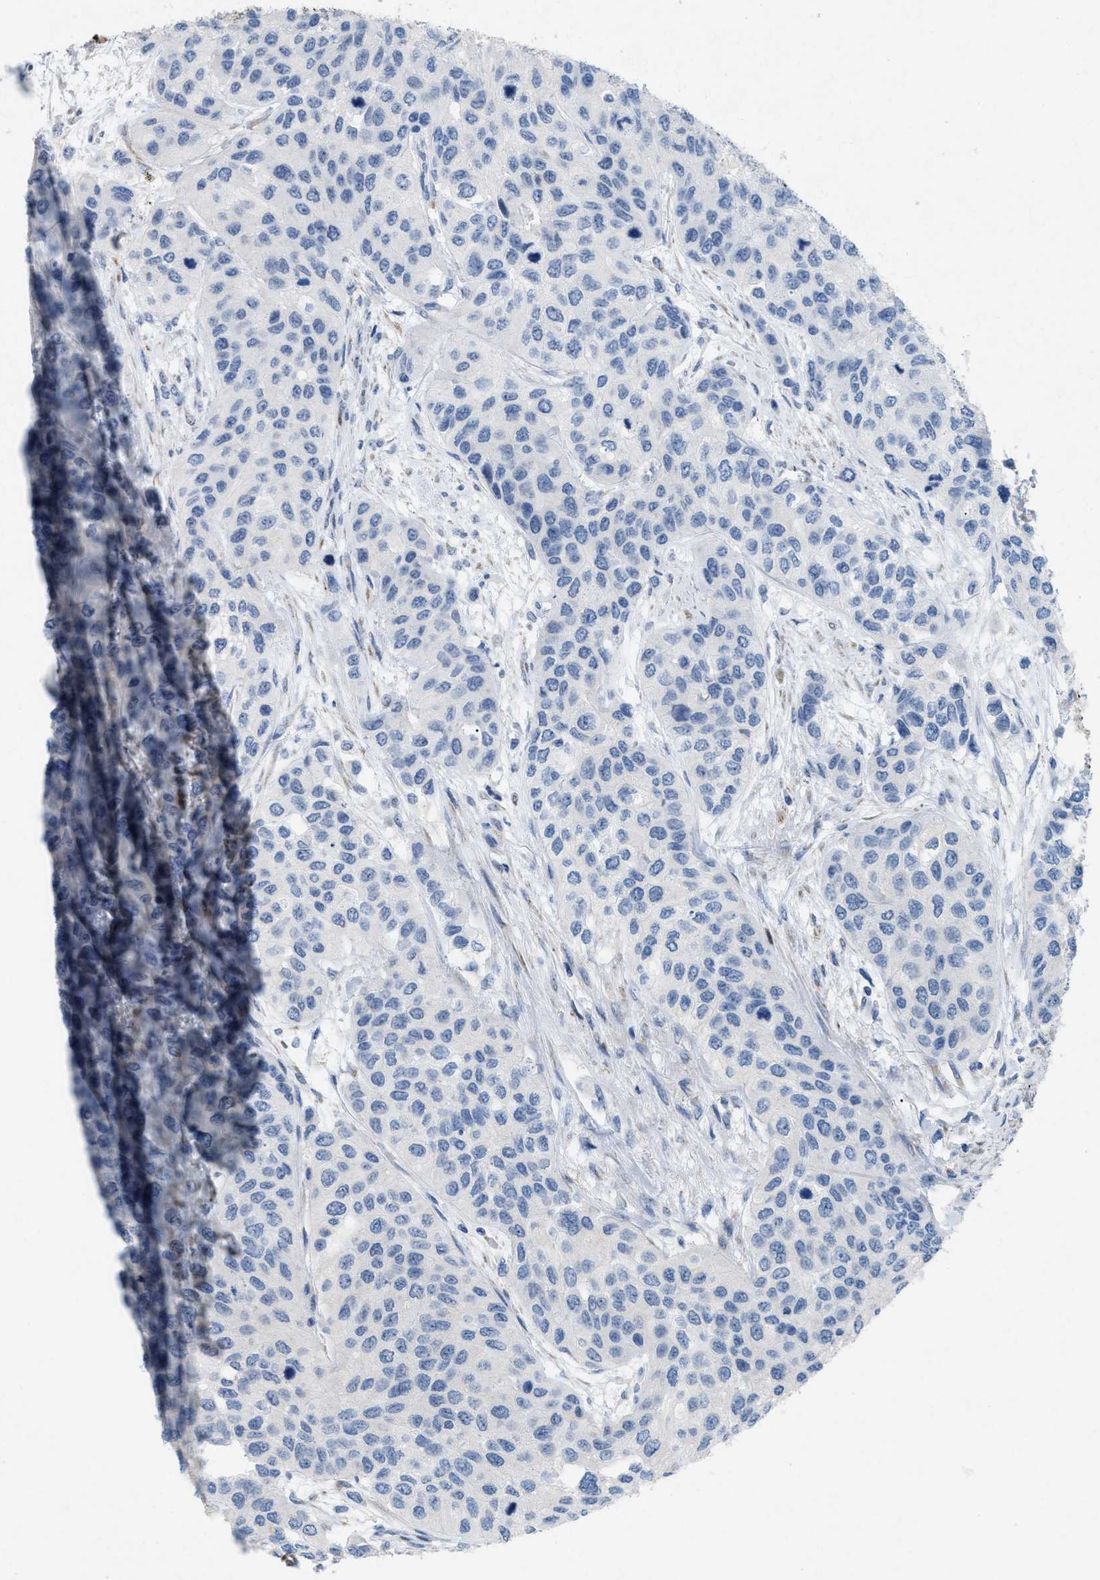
{"staining": {"intensity": "negative", "quantity": "none", "location": "none"}, "tissue": "urothelial cancer", "cell_type": "Tumor cells", "image_type": "cancer", "snomed": [{"axis": "morphology", "description": "Urothelial carcinoma, High grade"}, {"axis": "topography", "description": "Urinary bladder"}], "caption": "DAB (3,3'-diaminobenzidine) immunohistochemical staining of urothelial carcinoma (high-grade) exhibits no significant expression in tumor cells.", "gene": "TASOR", "patient": {"sex": "female", "age": 56}}